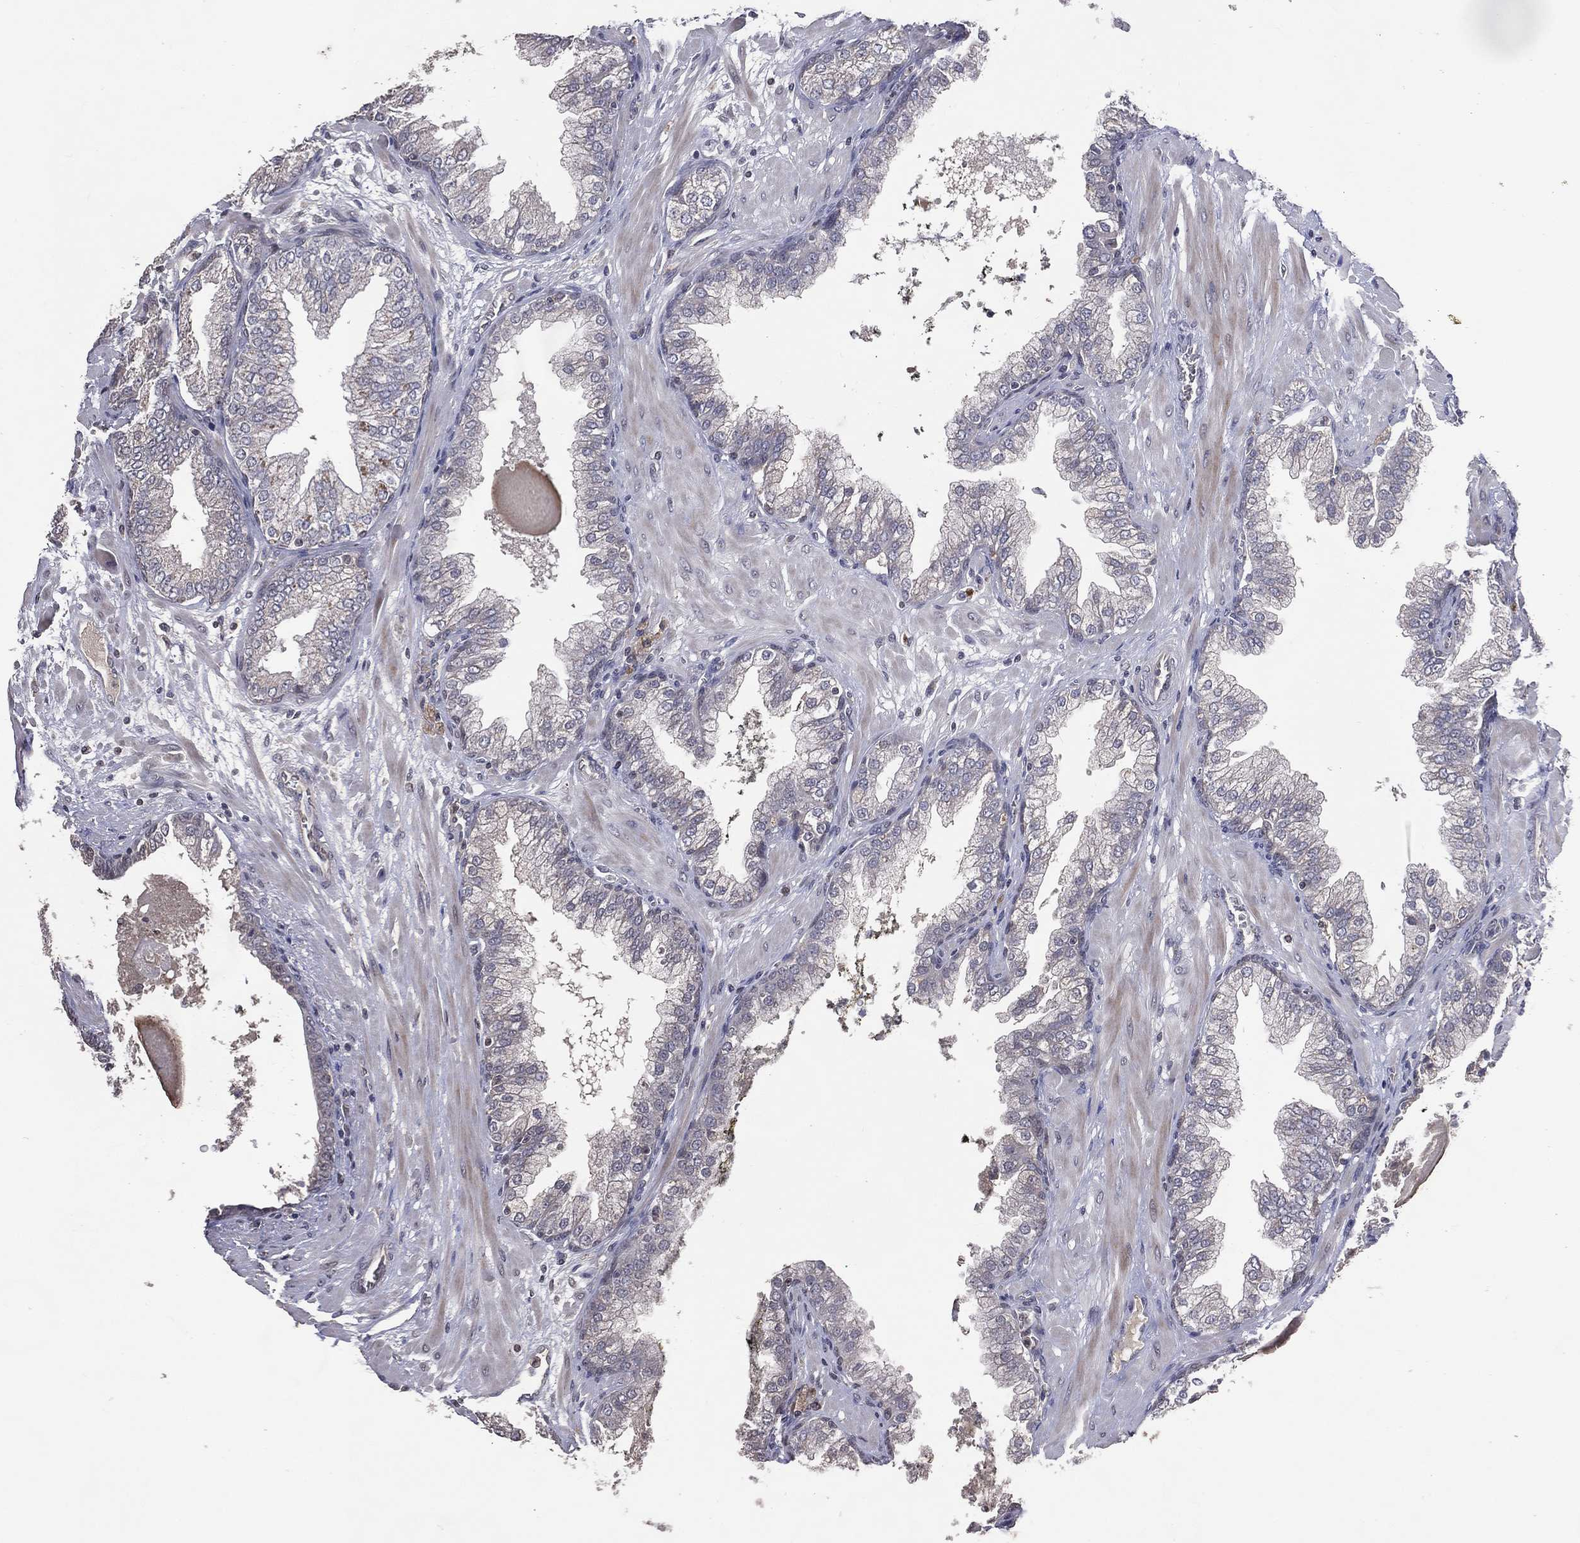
{"staining": {"intensity": "negative", "quantity": "none", "location": "none"}, "tissue": "prostate cancer", "cell_type": "Tumor cells", "image_type": "cancer", "snomed": [{"axis": "morphology", "description": "Adenocarcinoma, Low grade"}, {"axis": "topography", "description": "Prostate"}], "caption": "An immunohistochemistry image of low-grade adenocarcinoma (prostate) is shown. There is no staining in tumor cells of low-grade adenocarcinoma (prostate). The staining was performed using DAB (3,3'-diaminobenzidine) to visualize the protein expression in brown, while the nuclei were stained in blue with hematoxylin (Magnification: 20x).", "gene": "DNAH7", "patient": {"sex": "male", "age": 62}}